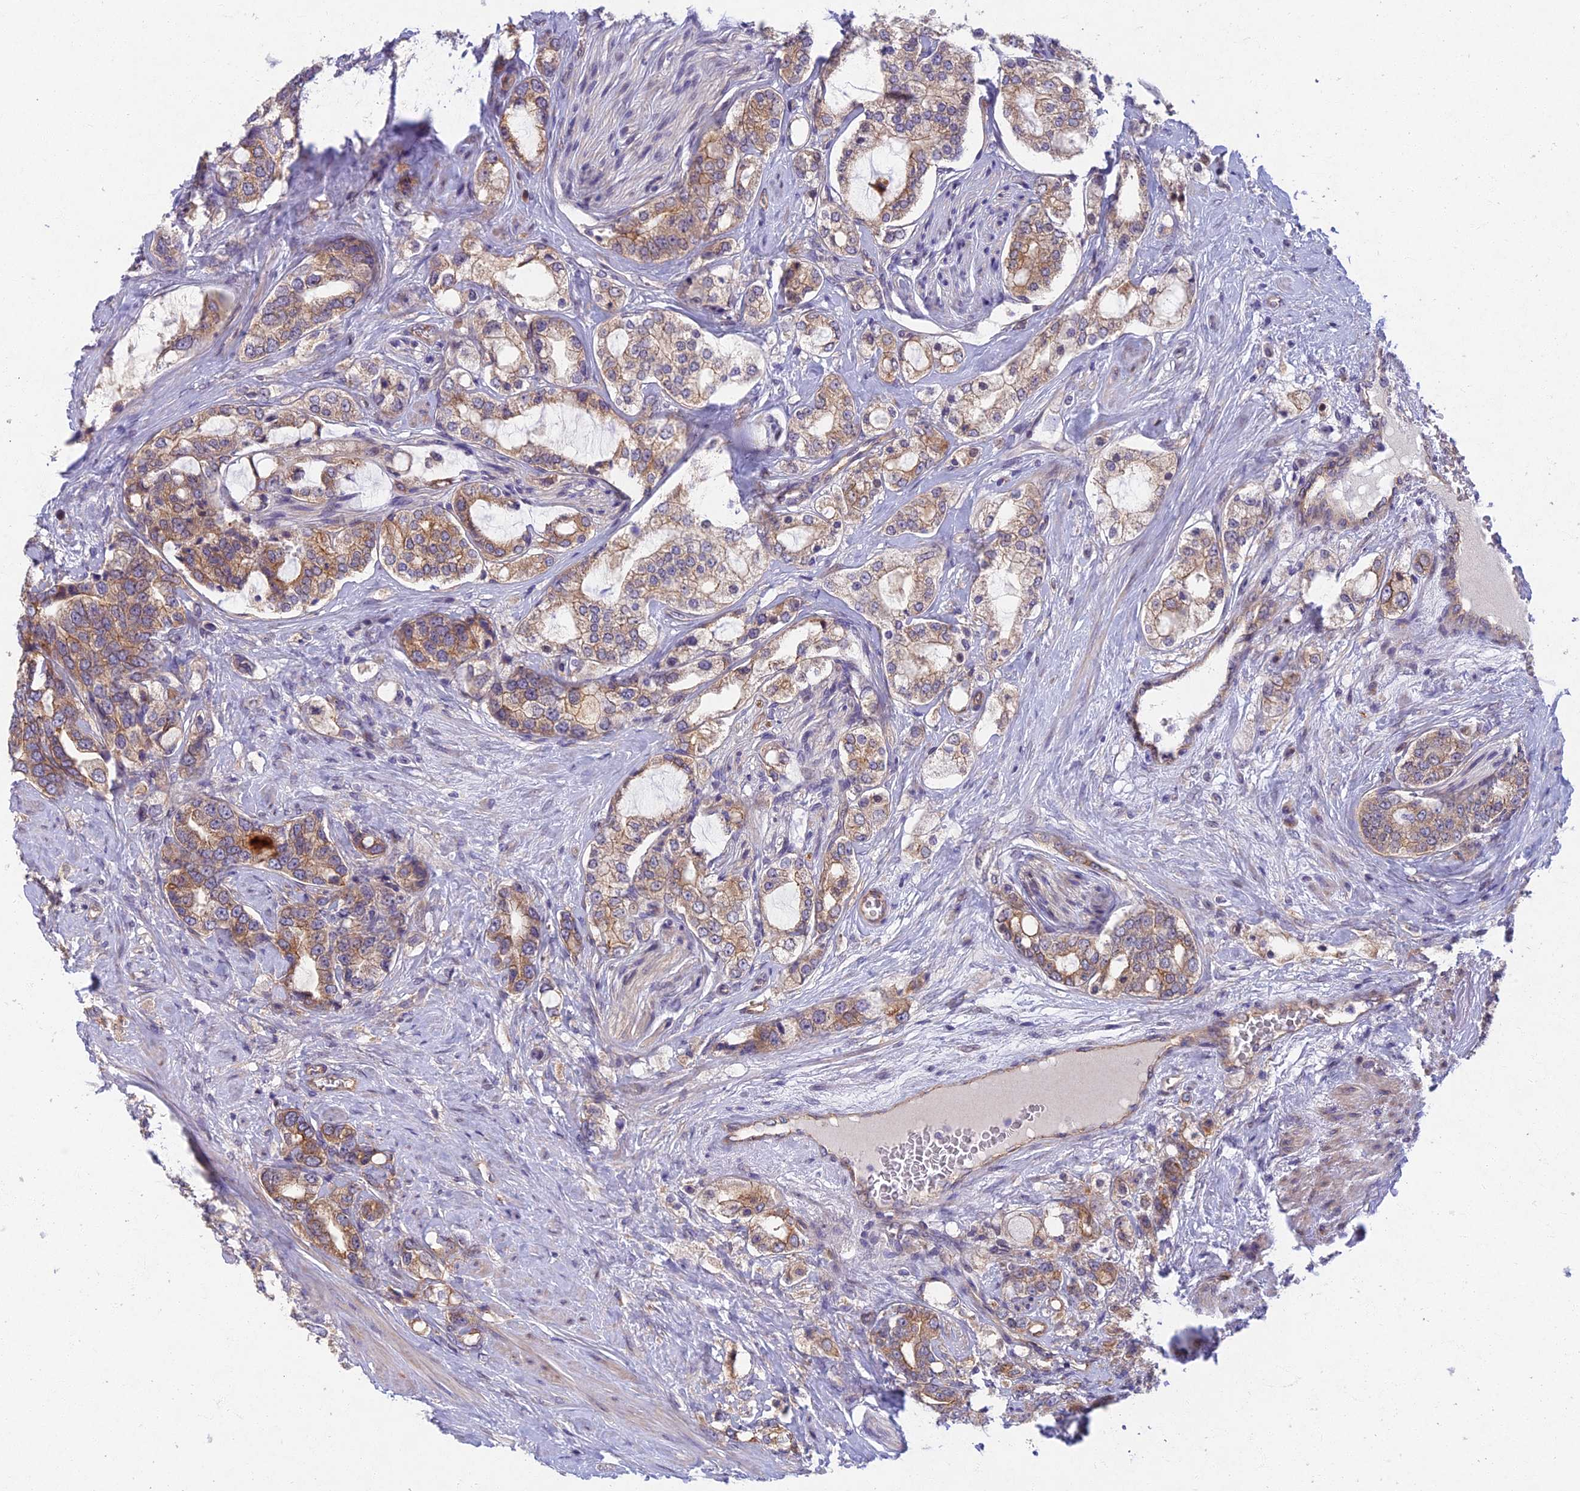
{"staining": {"intensity": "moderate", "quantity": "25%-75%", "location": "cytoplasmic/membranous"}, "tissue": "prostate cancer", "cell_type": "Tumor cells", "image_type": "cancer", "snomed": [{"axis": "morphology", "description": "Adenocarcinoma, High grade"}, {"axis": "topography", "description": "Prostate"}], "caption": "Protein expression analysis of prostate cancer (adenocarcinoma (high-grade)) exhibits moderate cytoplasmic/membranous positivity in about 25%-75% of tumor cells.", "gene": "RHBDL2", "patient": {"sex": "male", "age": 64}}